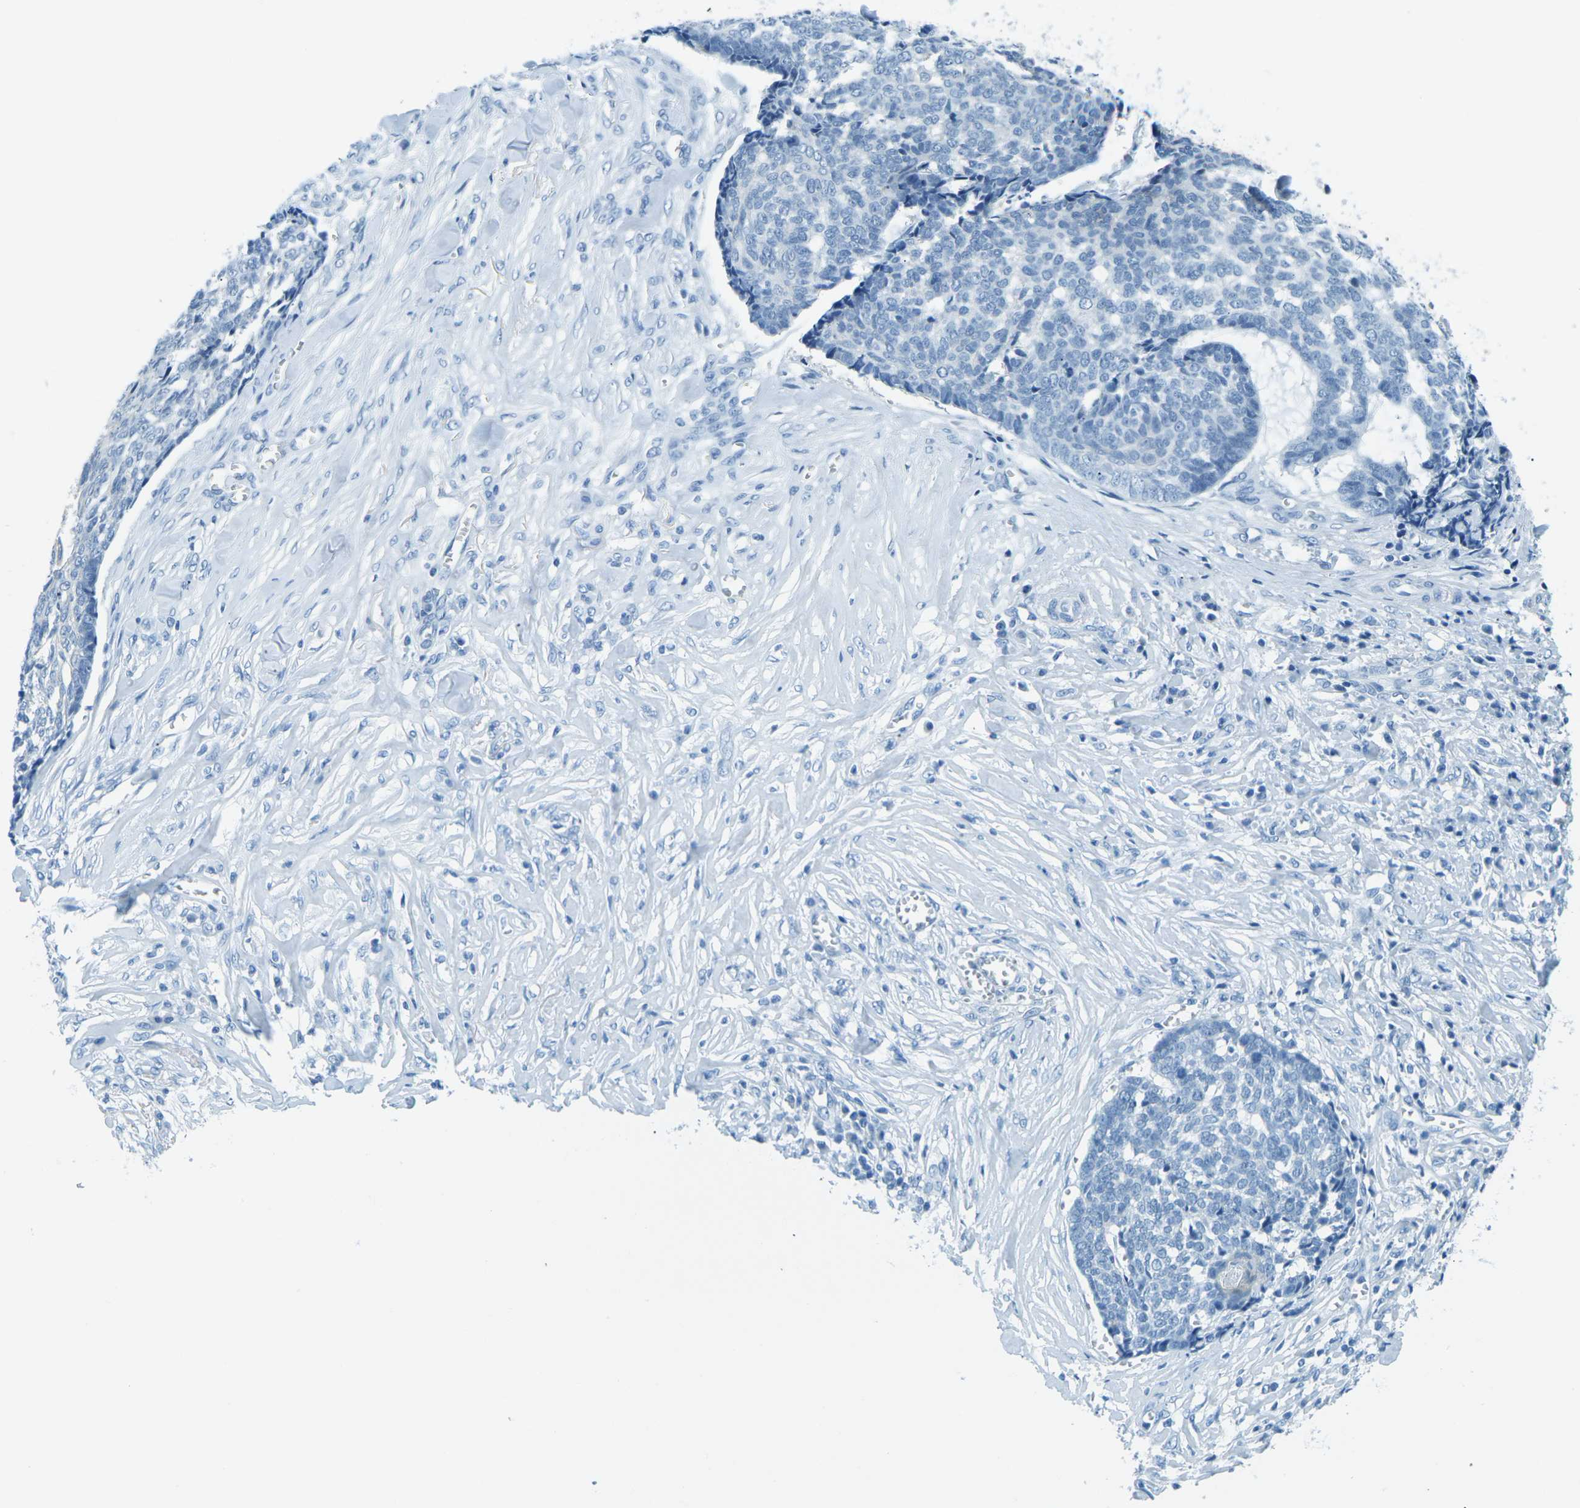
{"staining": {"intensity": "negative", "quantity": "none", "location": "none"}, "tissue": "skin cancer", "cell_type": "Tumor cells", "image_type": "cancer", "snomed": [{"axis": "morphology", "description": "Basal cell carcinoma"}, {"axis": "topography", "description": "Skin"}], "caption": "A high-resolution image shows IHC staining of skin cancer (basal cell carcinoma), which displays no significant expression in tumor cells.", "gene": "OCLN", "patient": {"sex": "male", "age": 84}}